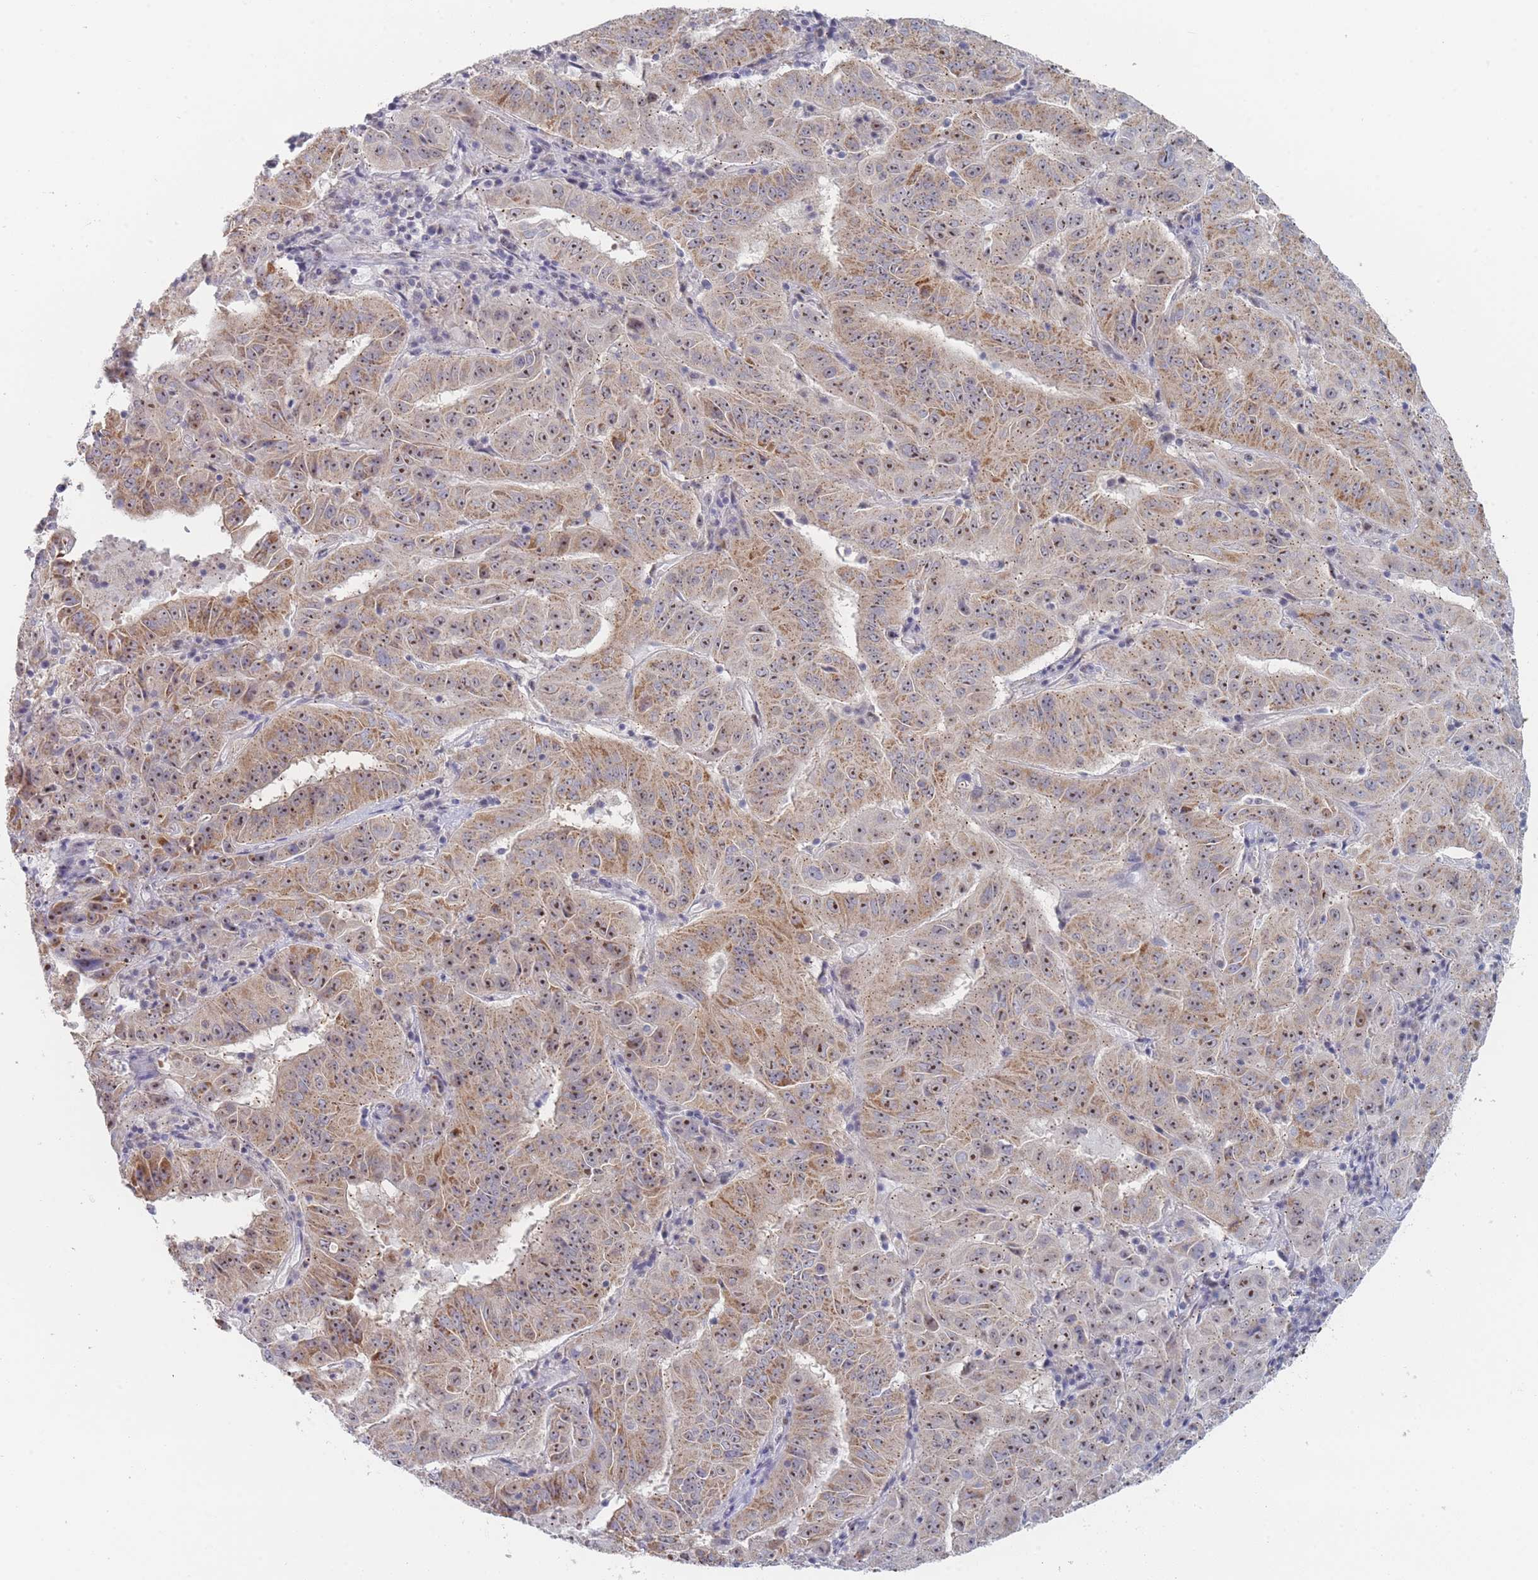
{"staining": {"intensity": "moderate", "quantity": ">75%", "location": "cytoplasmic/membranous,nuclear"}, "tissue": "pancreatic cancer", "cell_type": "Tumor cells", "image_type": "cancer", "snomed": [{"axis": "morphology", "description": "Adenocarcinoma, NOS"}, {"axis": "topography", "description": "Pancreas"}], "caption": "This image displays immunohistochemistry (IHC) staining of human pancreatic cancer, with medium moderate cytoplasmic/membranous and nuclear positivity in approximately >75% of tumor cells.", "gene": "RNF8", "patient": {"sex": "male", "age": 63}}